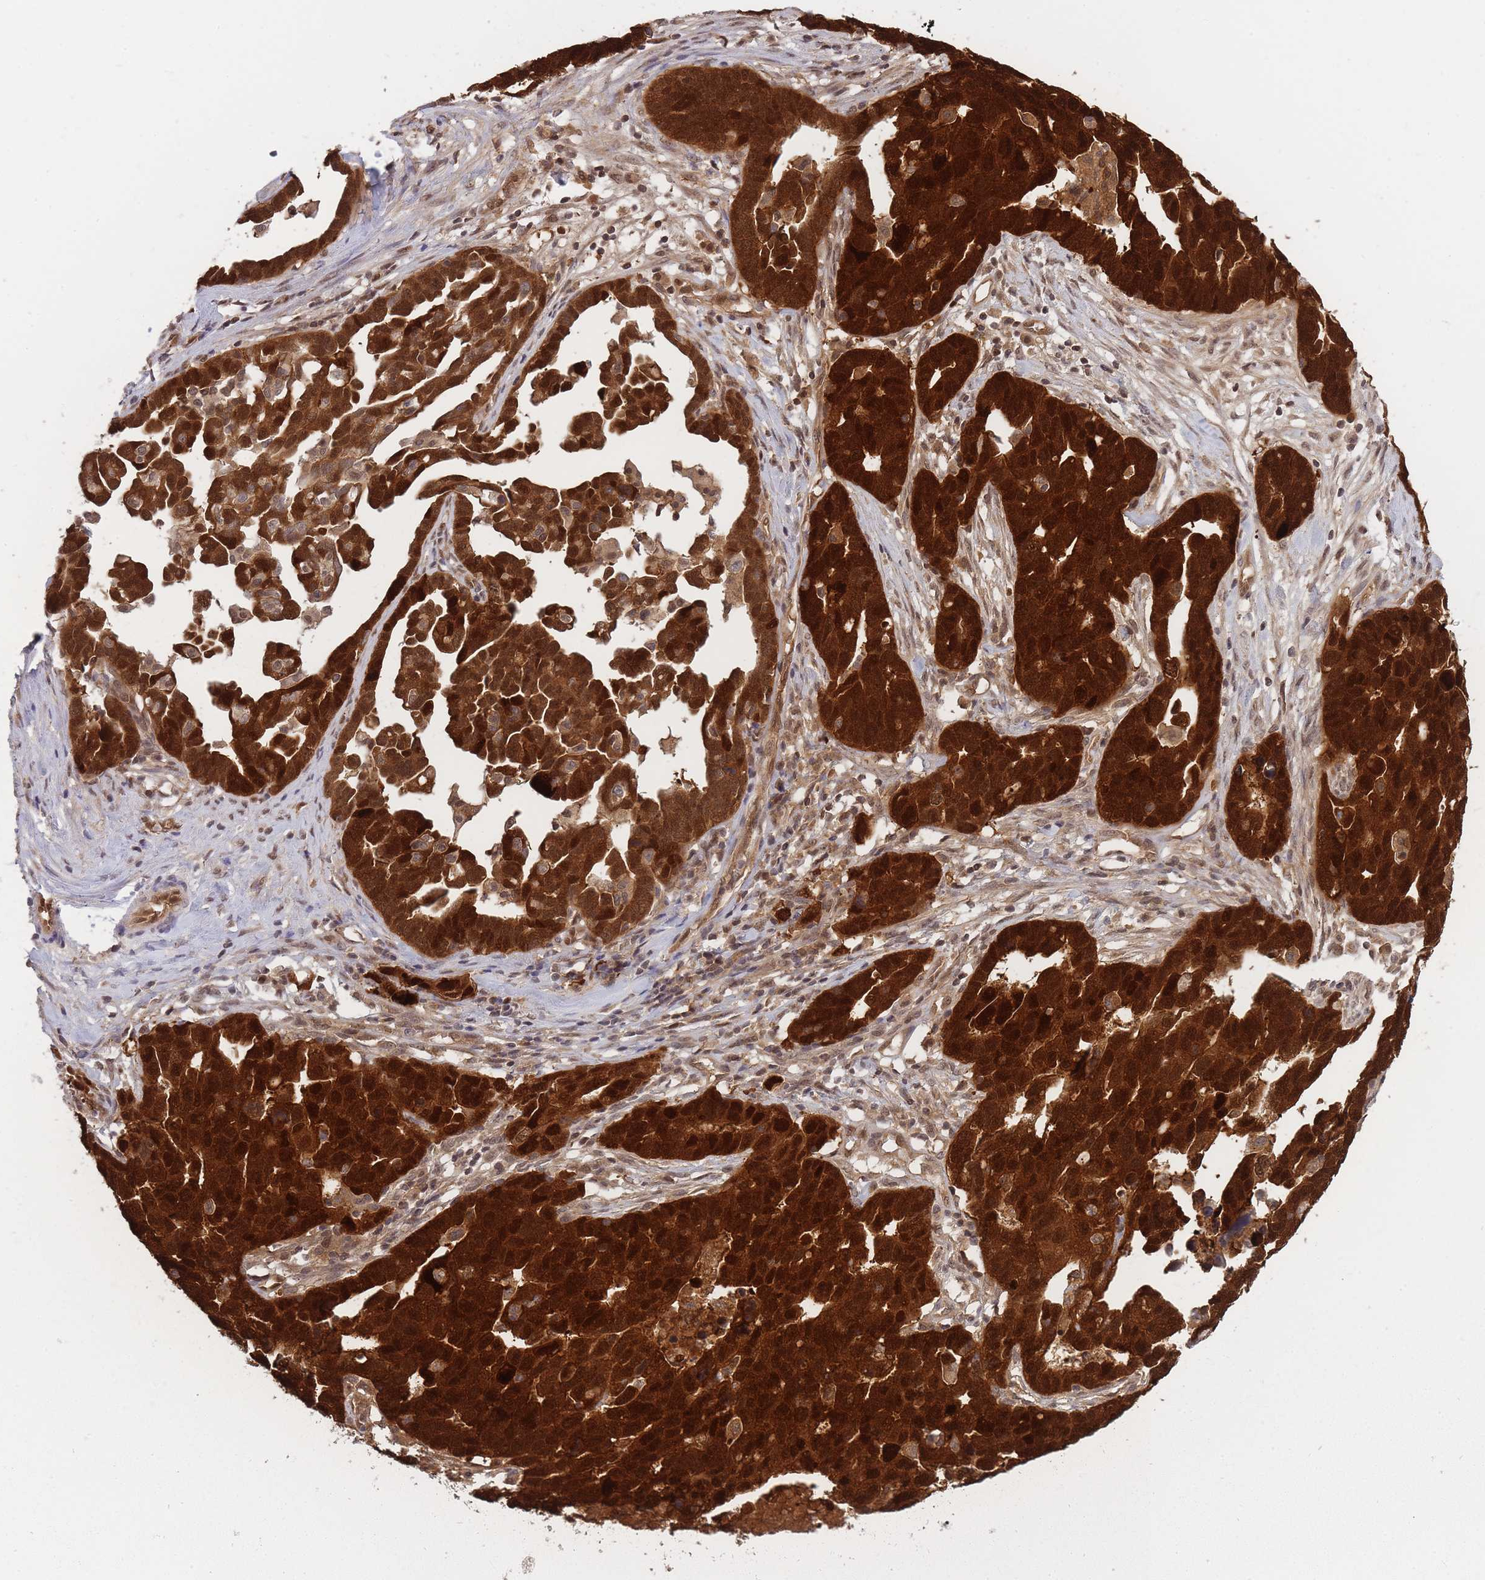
{"staining": {"intensity": "strong", "quantity": ">75%", "location": "cytoplasmic/membranous,nuclear"}, "tissue": "ovarian cancer", "cell_type": "Tumor cells", "image_type": "cancer", "snomed": [{"axis": "morphology", "description": "Cystadenocarcinoma, serous, NOS"}, {"axis": "topography", "description": "Ovary"}], "caption": "A brown stain highlights strong cytoplasmic/membranous and nuclear expression of a protein in human ovarian cancer (serous cystadenocarcinoma) tumor cells.", "gene": "NSFL1C", "patient": {"sex": "female", "age": 54}}